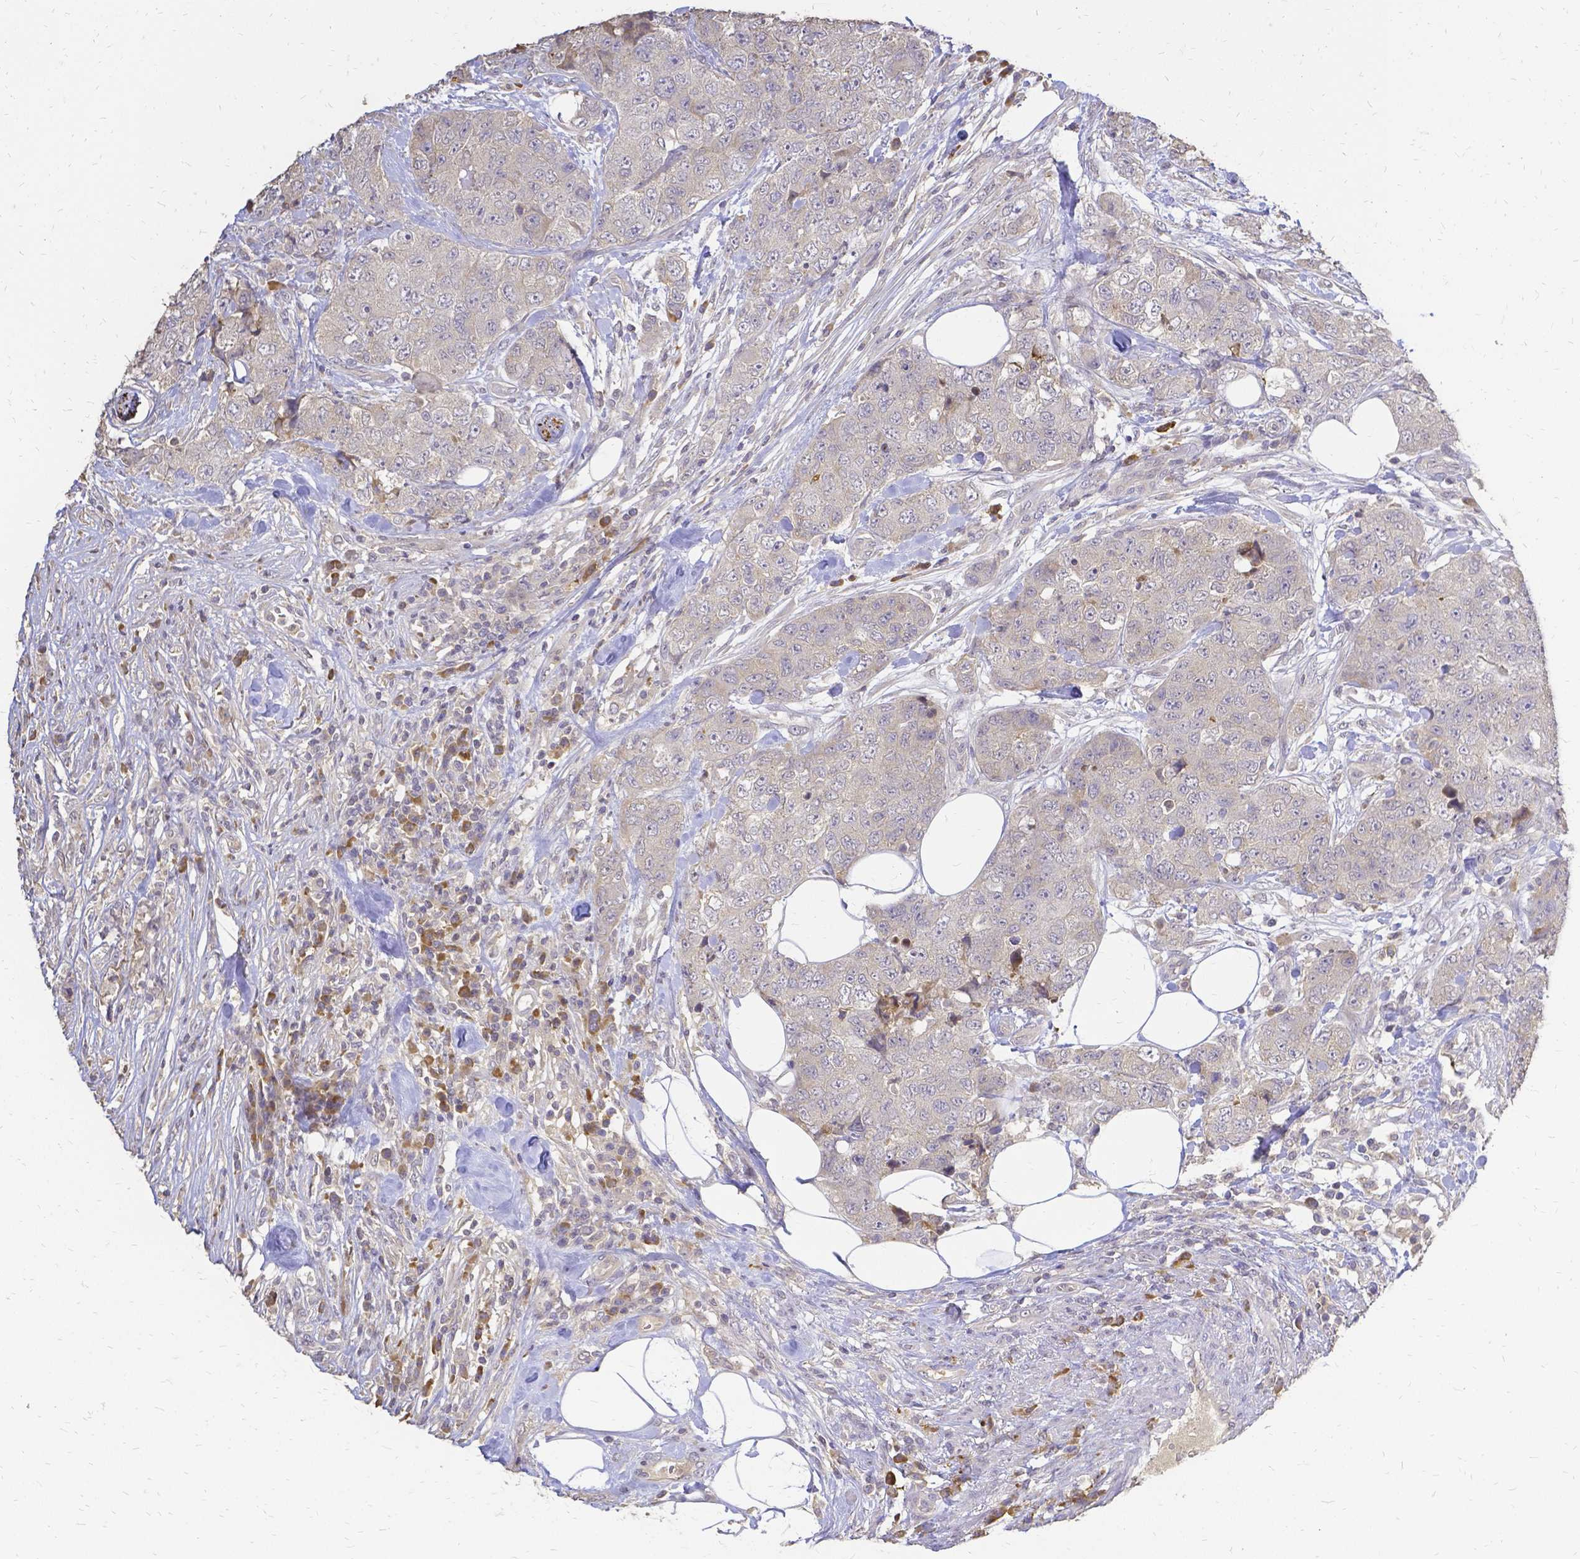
{"staining": {"intensity": "negative", "quantity": "none", "location": "none"}, "tissue": "urothelial cancer", "cell_type": "Tumor cells", "image_type": "cancer", "snomed": [{"axis": "morphology", "description": "Urothelial carcinoma, High grade"}, {"axis": "topography", "description": "Urinary bladder"}], "caption": "High power microscopy micrograph of an immunohistochemistry image of urothelial cancer, revealing no significant expression in tumor cells. (DAB (3,3'-diaminobenzidine) immunohistochemistry with hematoxylin counter stain).", "gene": "CIB1", "patient": {"sex": "female", "age": 78}}